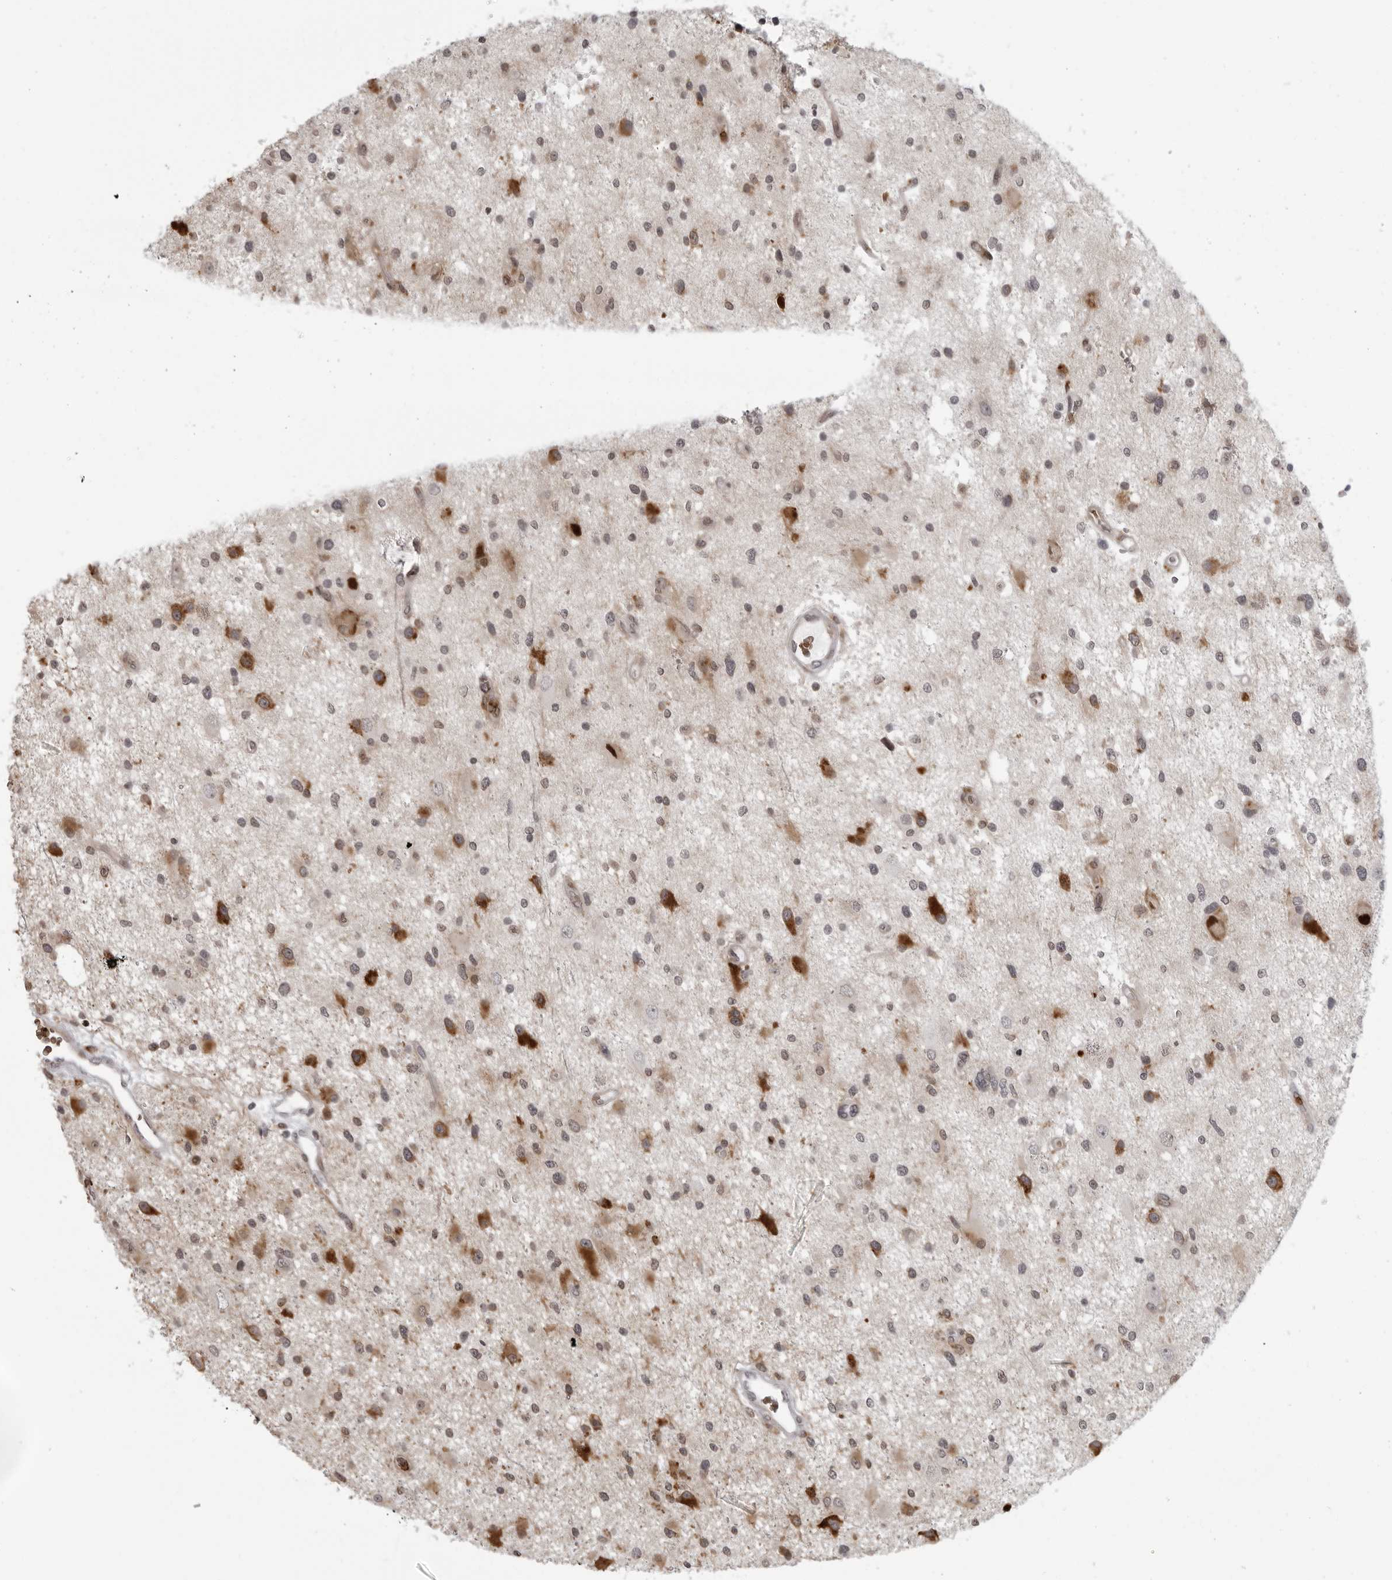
{"staining": {"intensity": "strong", "quantity": "25%-75%", "location": "cytoplasmic/membranous"}, "tissue": "glioma", "cell_type": "Tumor cells", "image_type": "cancer", "snomed": [{"axis": "morphology", "description": "Glioma, malignant, High grade"}, {"axis": "topography", "description": "Brain"}], "caption": "The image reveals staining of malignant glioma (high-grade), revealing strong cytoplasmic/membranous protein positivity (brown color) within tumor cells.", "gene": "THOP1", "patient": {"sex": "male", "age": 33}}